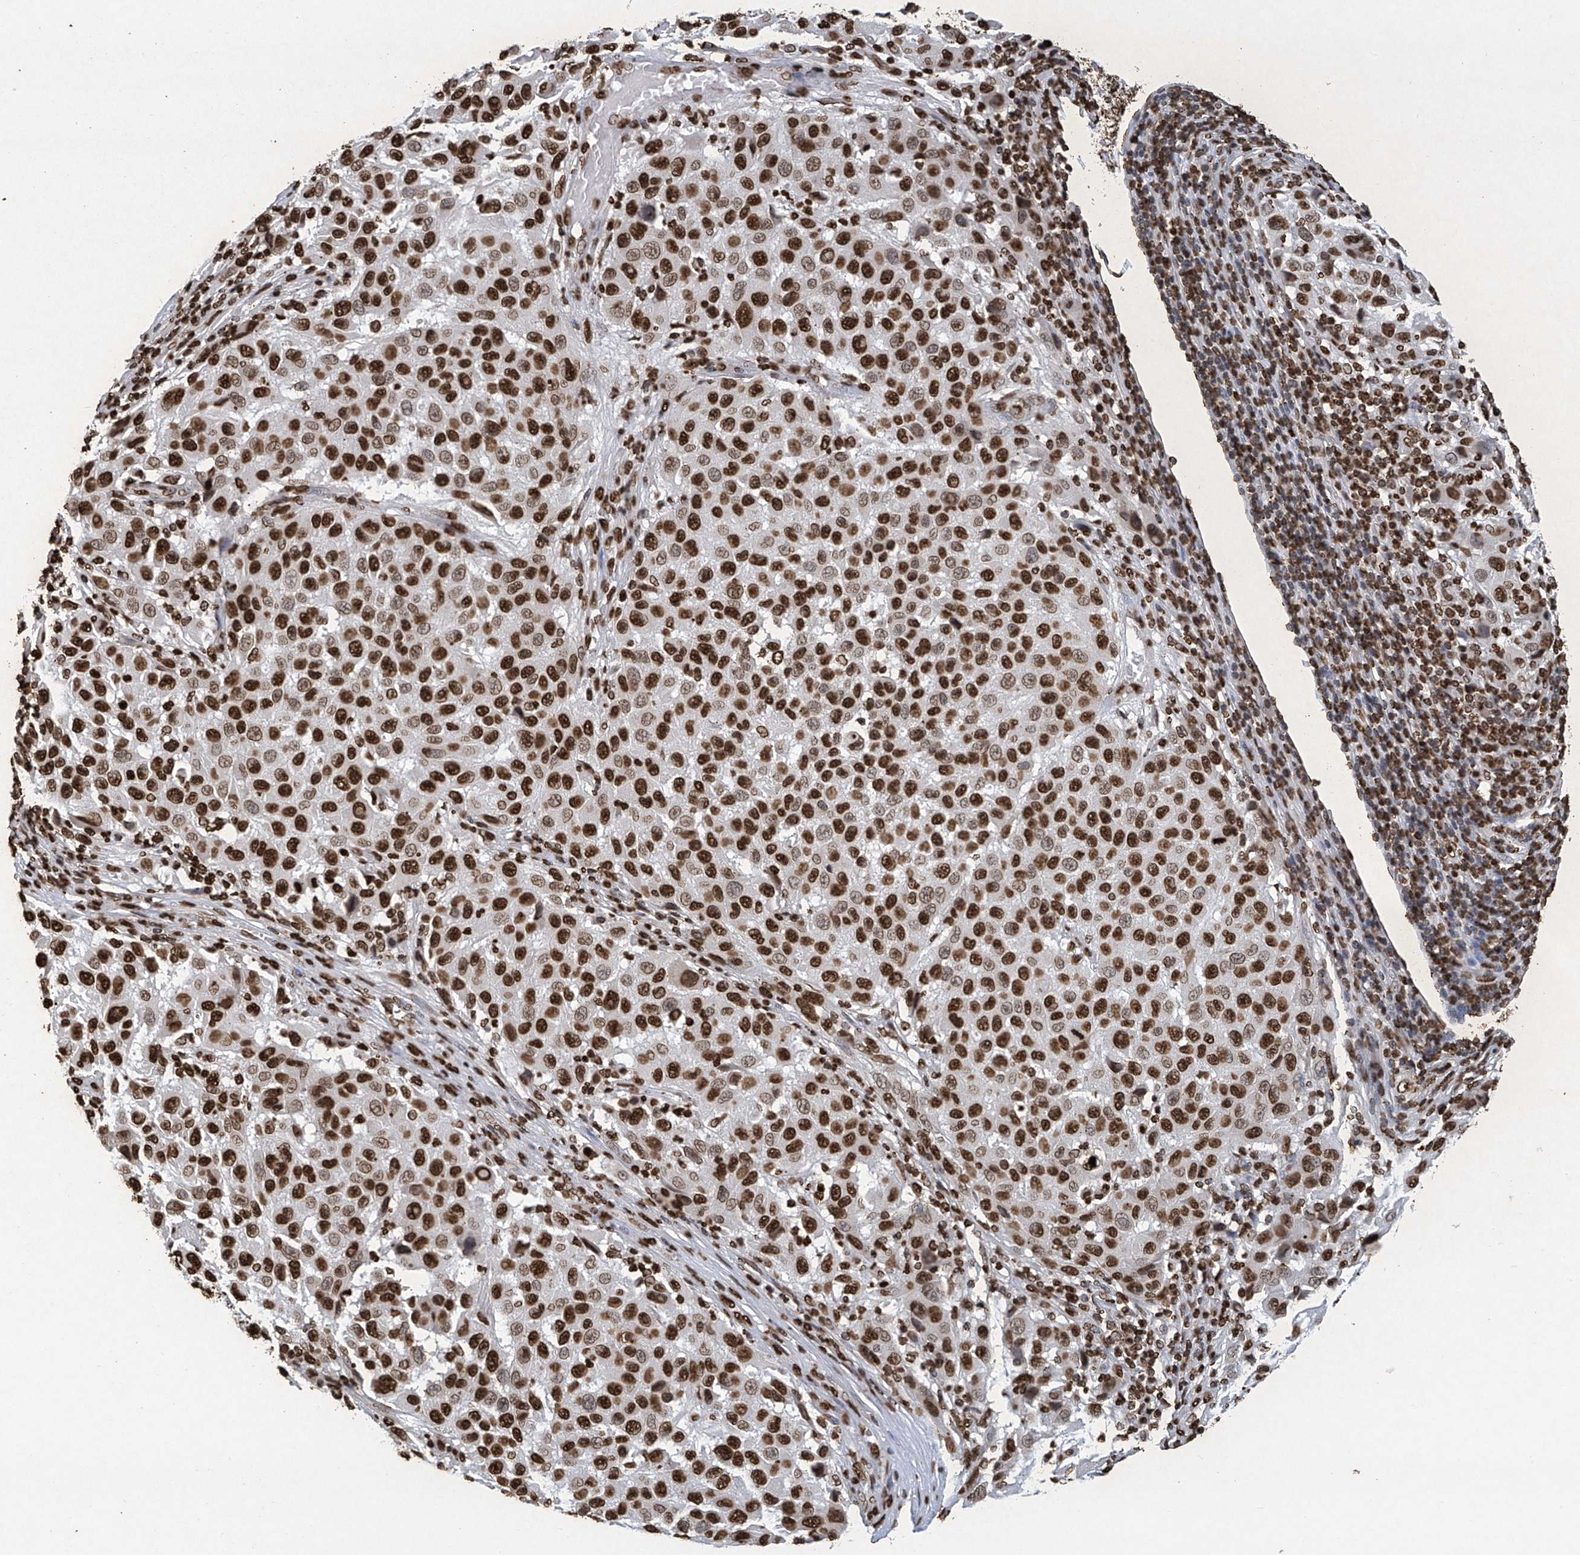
{"staining": {"intensity": "strong", "quantity": ">75%", "location": "nuclear"}, "tissue": "melanoma", "cell_type": "Tumor cells", "image_type": "cancer", "snomed": [{"axis": "morphology", "description": "Malignant melanoma, Metastatic site"}, {"axis": "topography", "description": "Lymph node"}], "caption": "Immunohistochemical staining of melanoma displays high levels of strong nuclear positivity in about >75% of tumor cells. (Brightfield microscopy of DAB IHC at high magnification).", "gene": "H3-3A", "patient": {"sex": "male", "age": 61}}